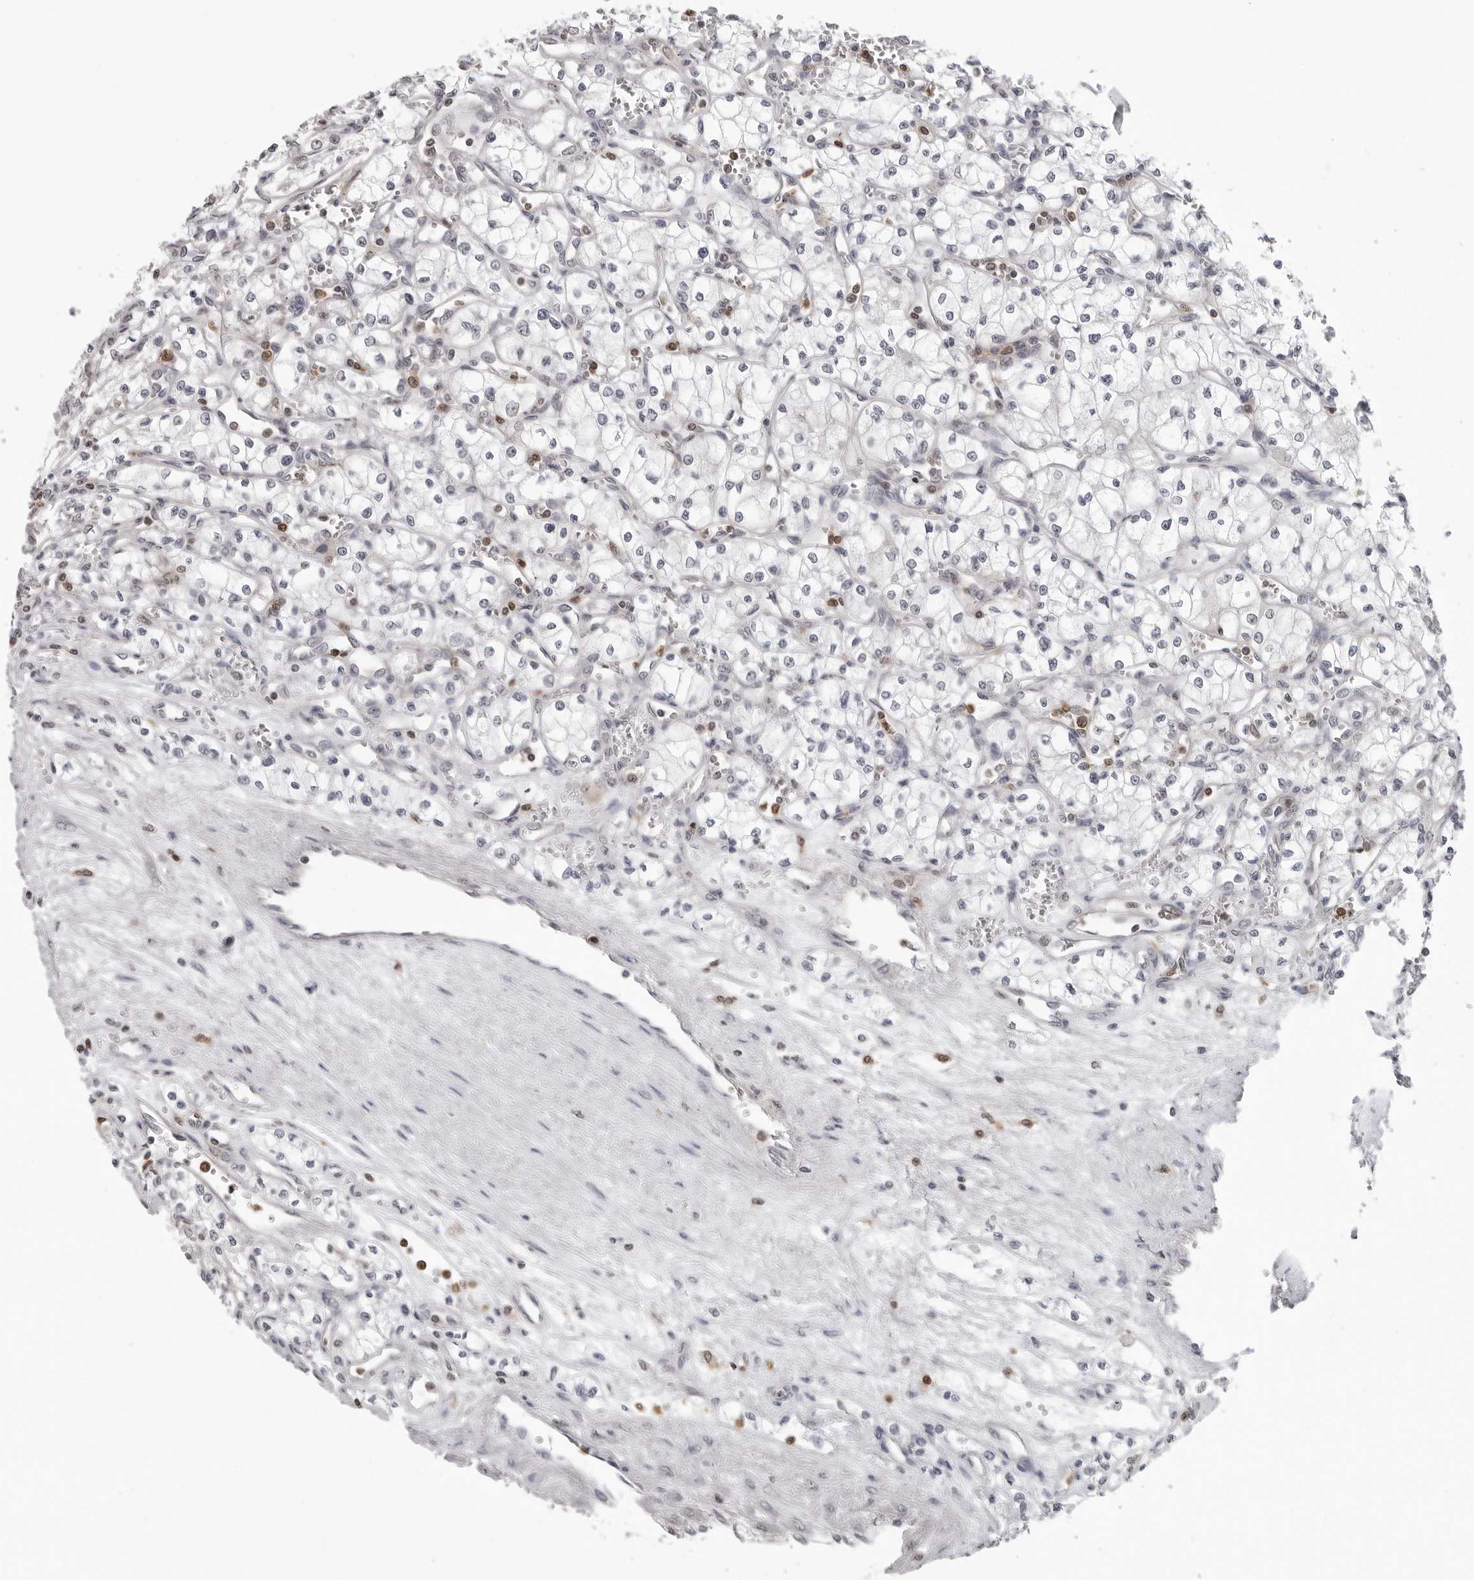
{"staining": {"intensity": "negative", "quantity": "none", "location": "none"}, "tissue": "renal cancer", "cell_type": "Tumor cells", "image_type": "cancer", "snomed": [{"axis": "morphology", "description": "Adenocarcinoma, NOS"}, {"axis": "topography", "description": "Kidney"}], "caption": "Adenocarcinoma (renal) stained for a protein using IHC shows no staining tumor cells.", "gene": "HSPH1", "patient": {"sex": "male", "age": 59}}